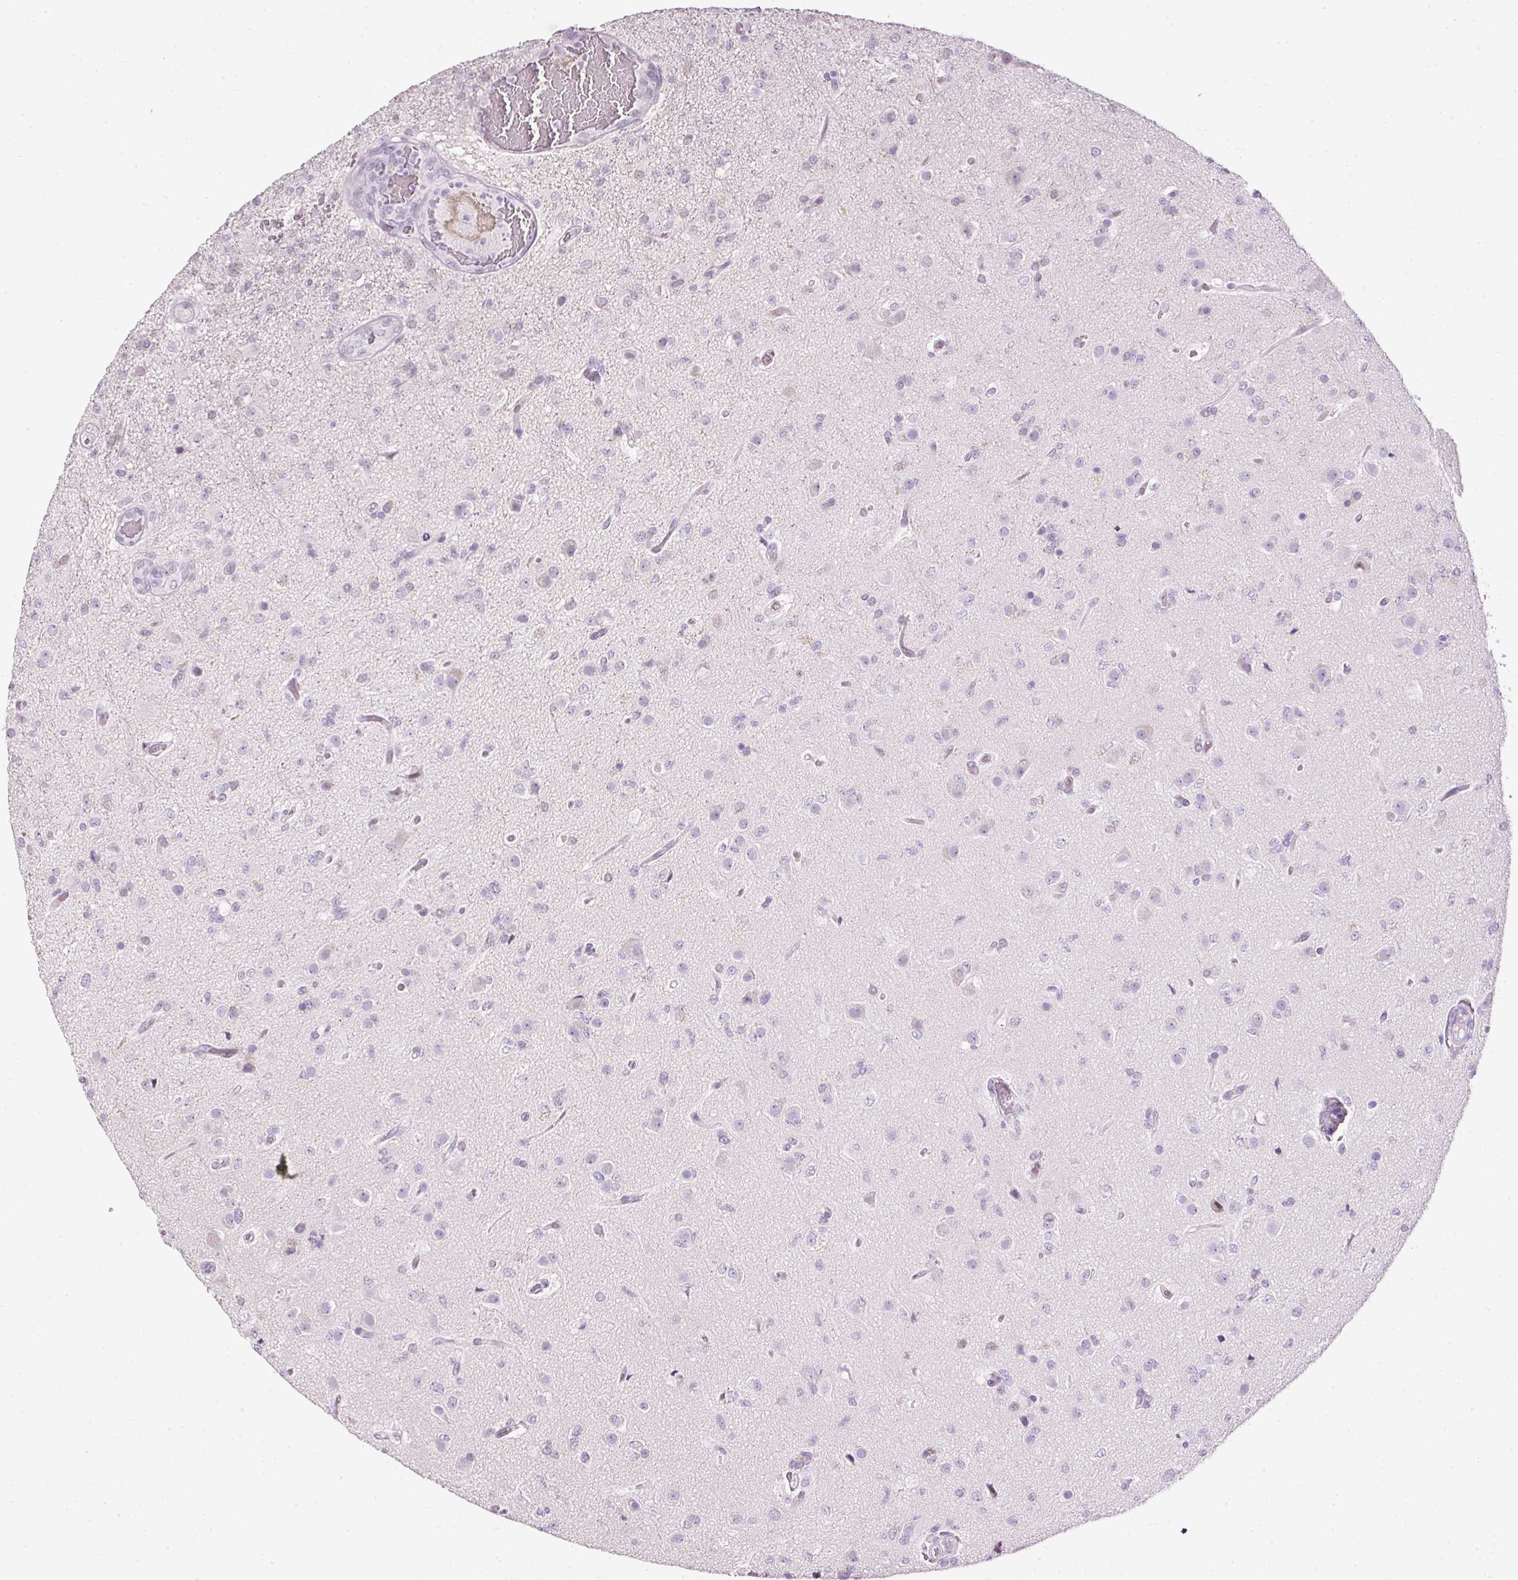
{"staining": {"intensity": "negative", "quantity": "none", "location": "none"}, "tissue": "glioma", "cell_type": "Tumor cells", "image_type": "cancer", "snomed": [{"axis": "morphology", "description": "Glioma, malignant, High grade"}, {"axis": "topography", "description": "Brain"}], "caption": "Immunohistochemical staining of human malignant glioma (high-grade) demonstrates no significant staining in tumor cells.", "gene": "PDE6B", "patient": {"sex": "female", "age": 74}}